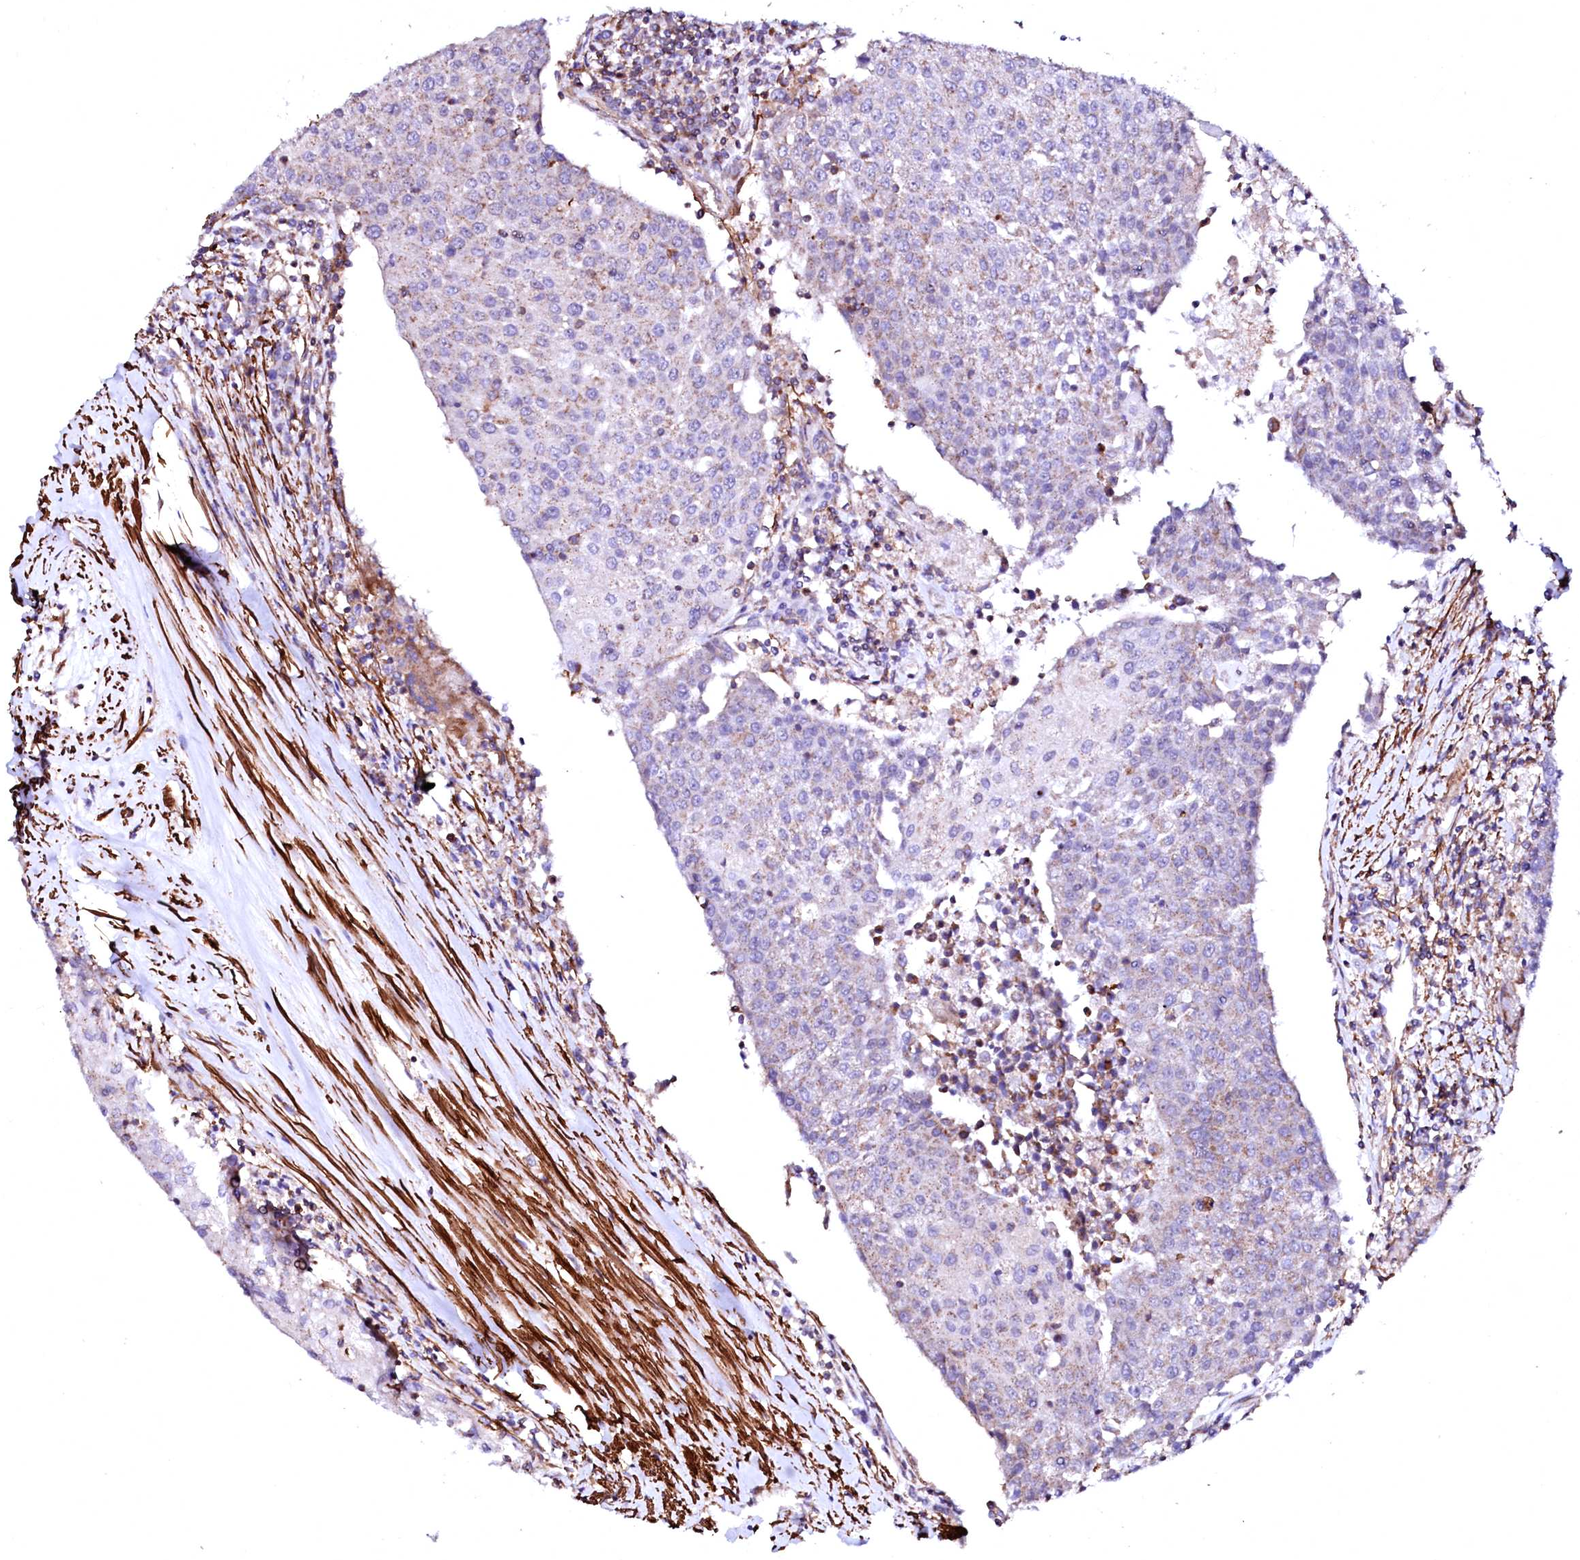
{"staining": {"intensity": "negative", "quantity": "none", "location": "none"}, "tissue": "urothelial cancer", "cell_type": "Tumor cells", "image_type": "cancer", "snomed": [{"axis": "morphology", "description": "Urothelial carcinoma, High grade"}, {"axis": "topography", "description": "Urinary bladder"}], "caption": "Immunohistochemical staining of urothelial cancer displays no significant positivity in tumor cells.", "gene": "GPR176", "patient": {"sex": "female", "age": 85}}